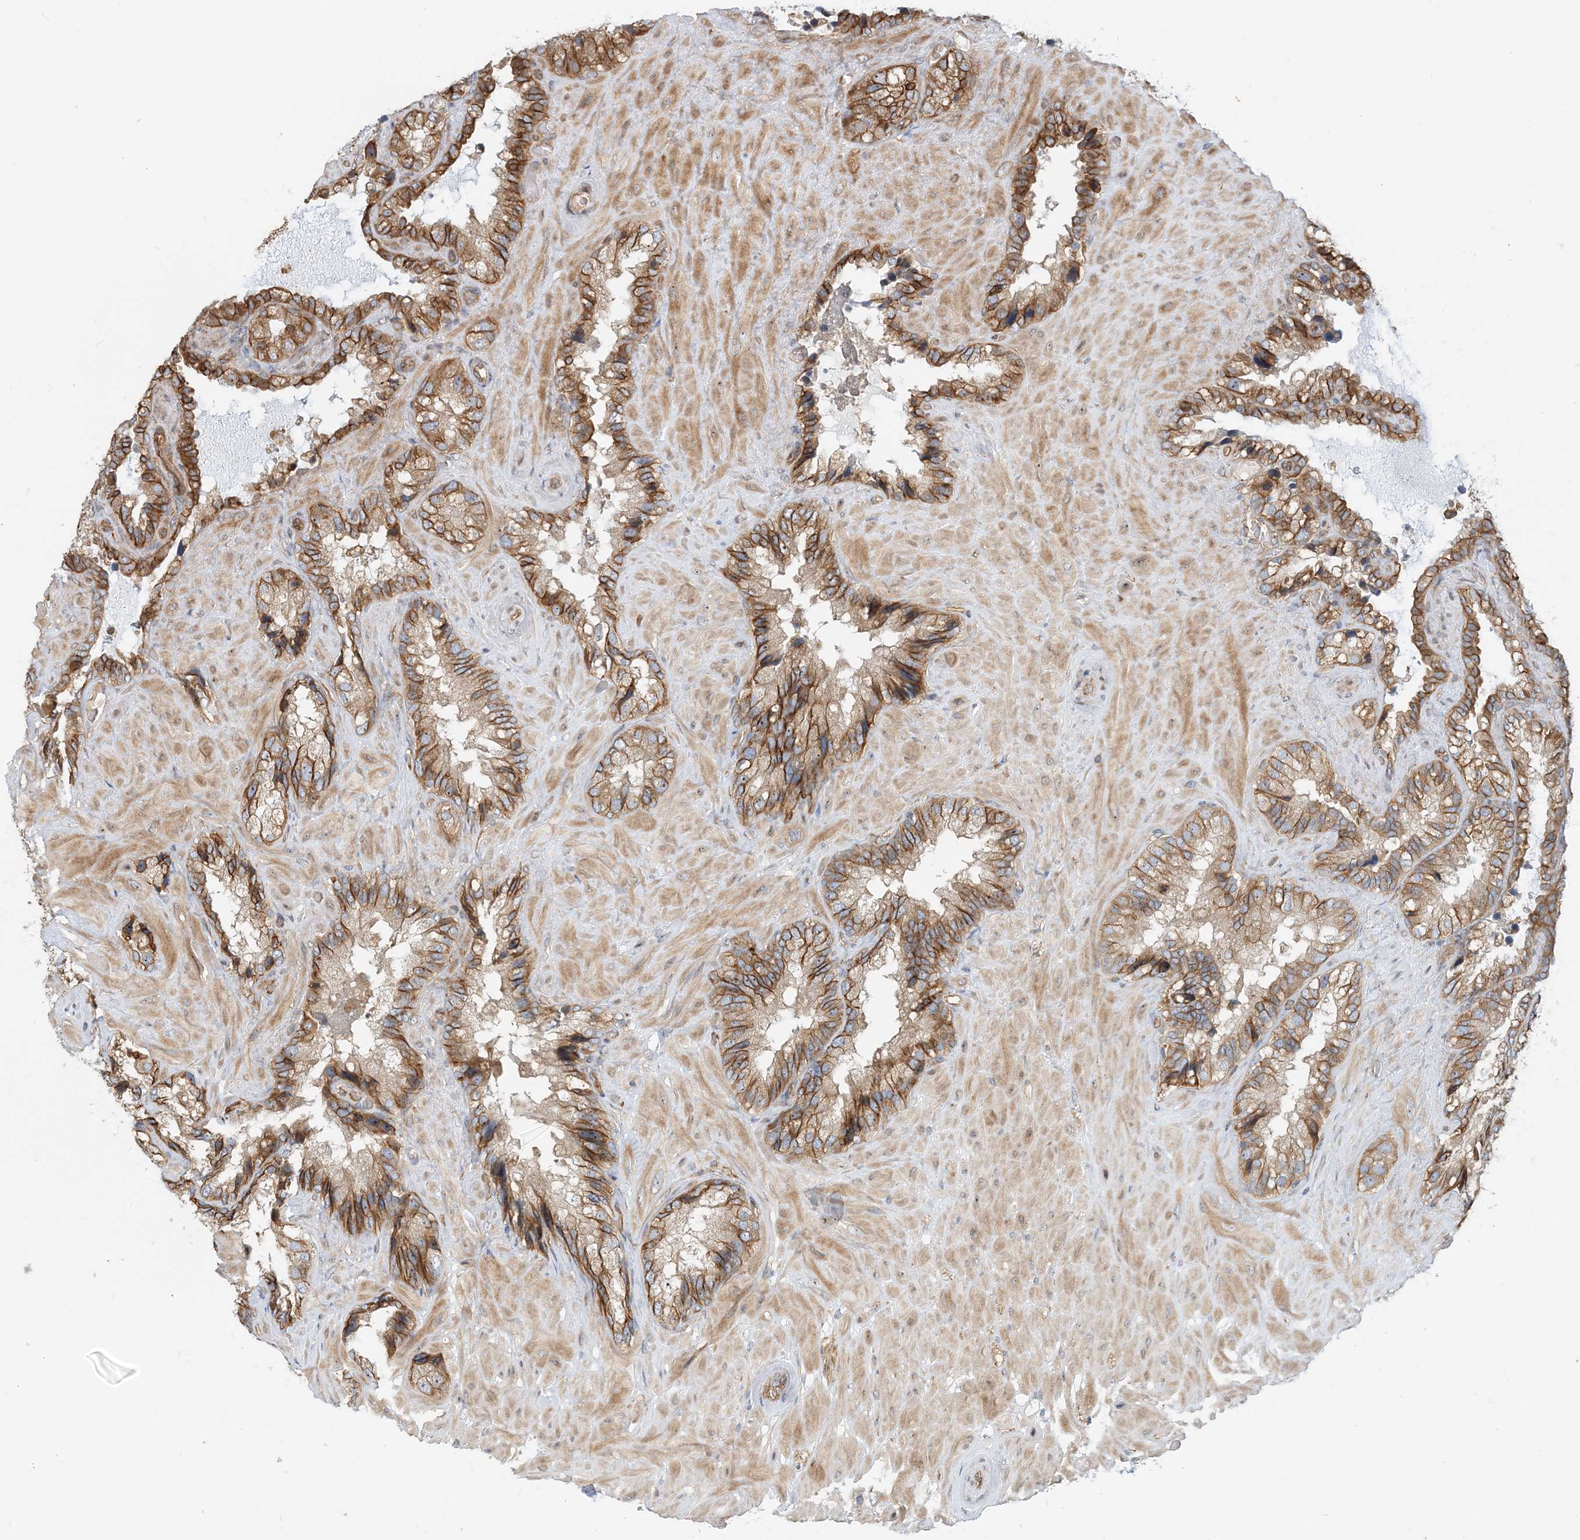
{"staining": {"intensity": "moderate", "quantity": ">75%", "location": "cytoplasmic/membranous"}, "tissue": "seminal vesicle", "cell_type": "Glandular cells", "image_type": "normal", "snomed": [{"axis": "morphology", "description": "Normal tissue, NOS"}, {"axis": "topography", "description": "Prostate"}, {"axis": "topography", "description": "Seminal veicle"}], "caption": "A histopathology image of seminal vesicle stained for a protein shows moderate cytoplasmic/membranous brown staining in glandular cells.", "gene": "MYL5", "patient": {"sex": "male", "age": 68}}